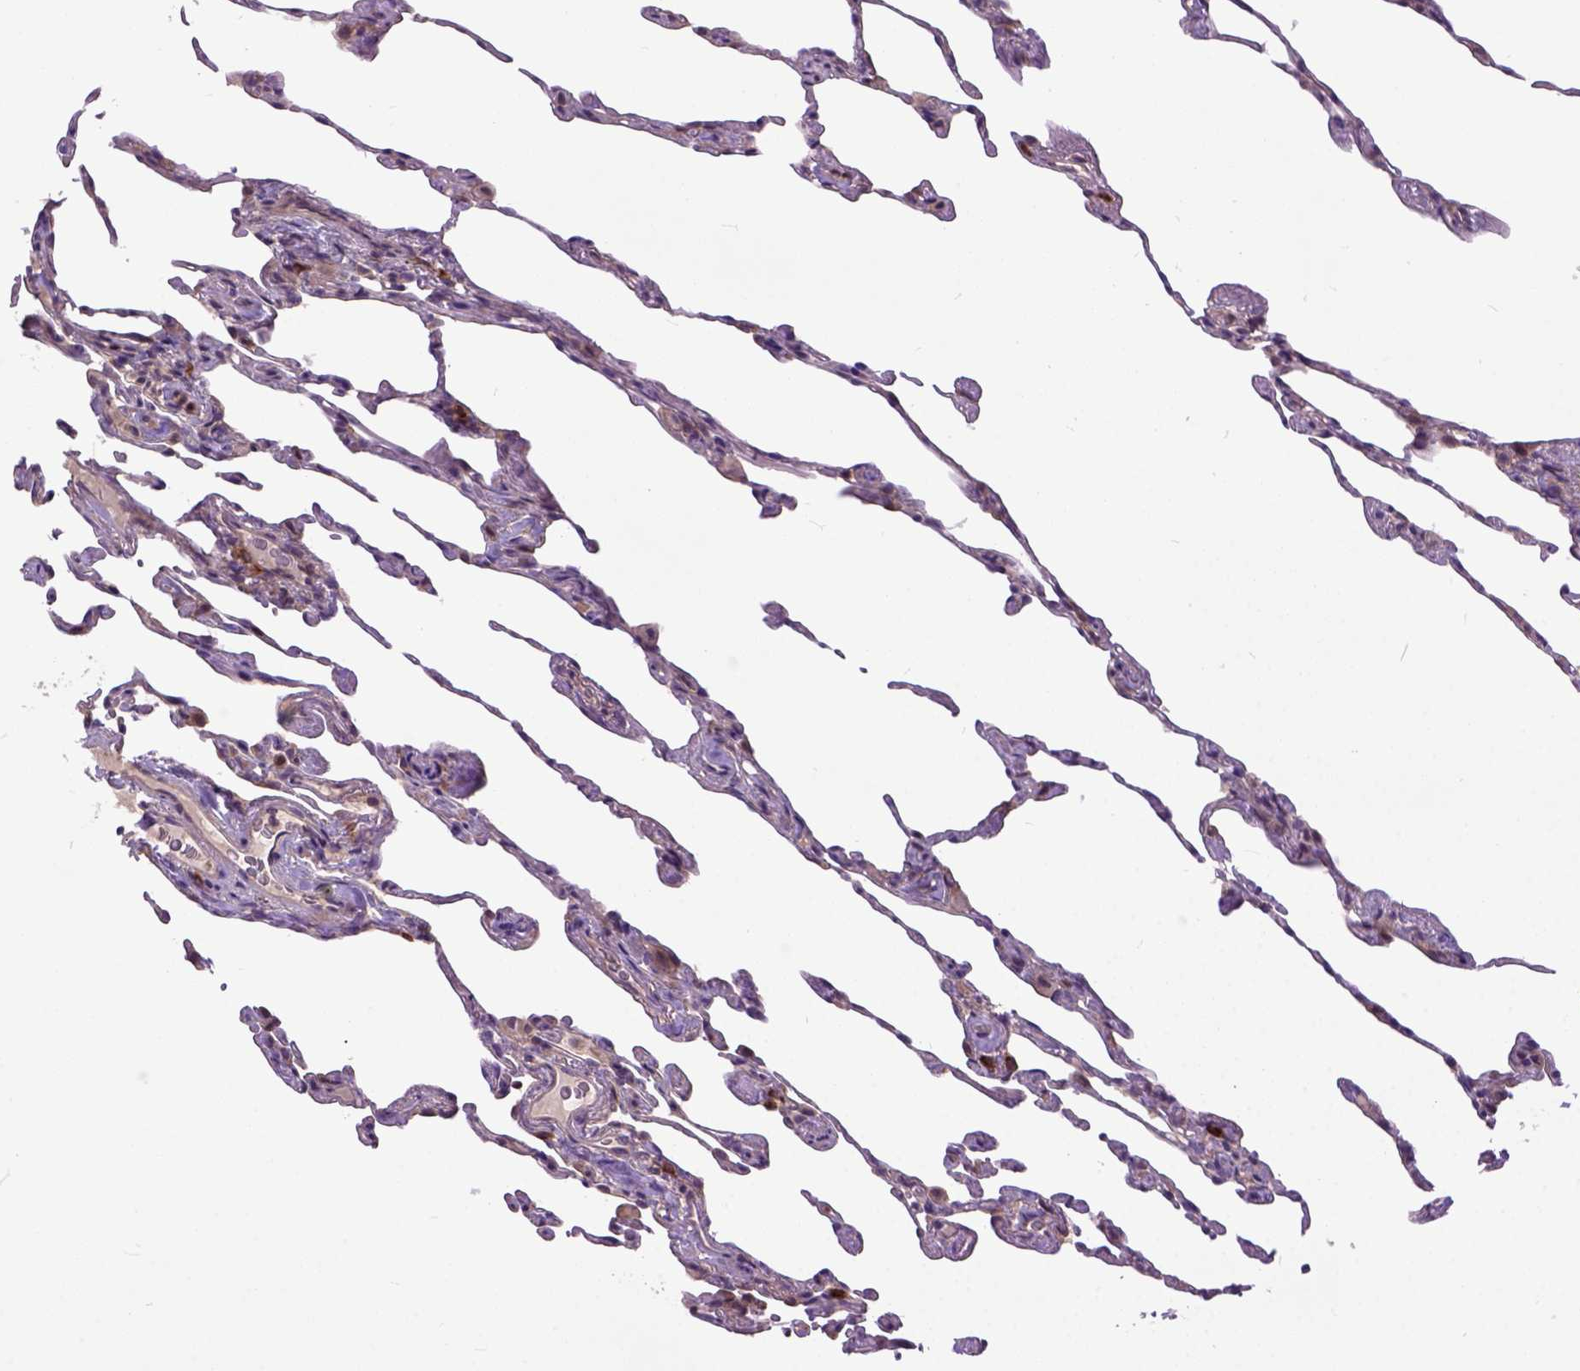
{"staining": {"intensity": "weak", "quantity": "25%-75%", "location": "cytoplasmic/membranous"}, "tissue": "lung", "cell_type": "Alveolar cells", "image_type": "normal", "snomed": [{"axis": "morphology", "description": "Normal tissue, NOS"}, {"axis": "topography", "description": "Lung"}], "caption": "Immunohistochemistry (IHC) of benign human lung exhibits low levels of weak cytoplasmic/membranous positivity in approximately 25%-75% of alveolar cells. The staining is performed using DAB (3,3'-diaminobenzidine) brown chromogen to label protein expression. The nuclei are counter-stained blue using hematoxylin.", "gene": "CPNE1", "patient": {"sex": "female", "age": 57}}